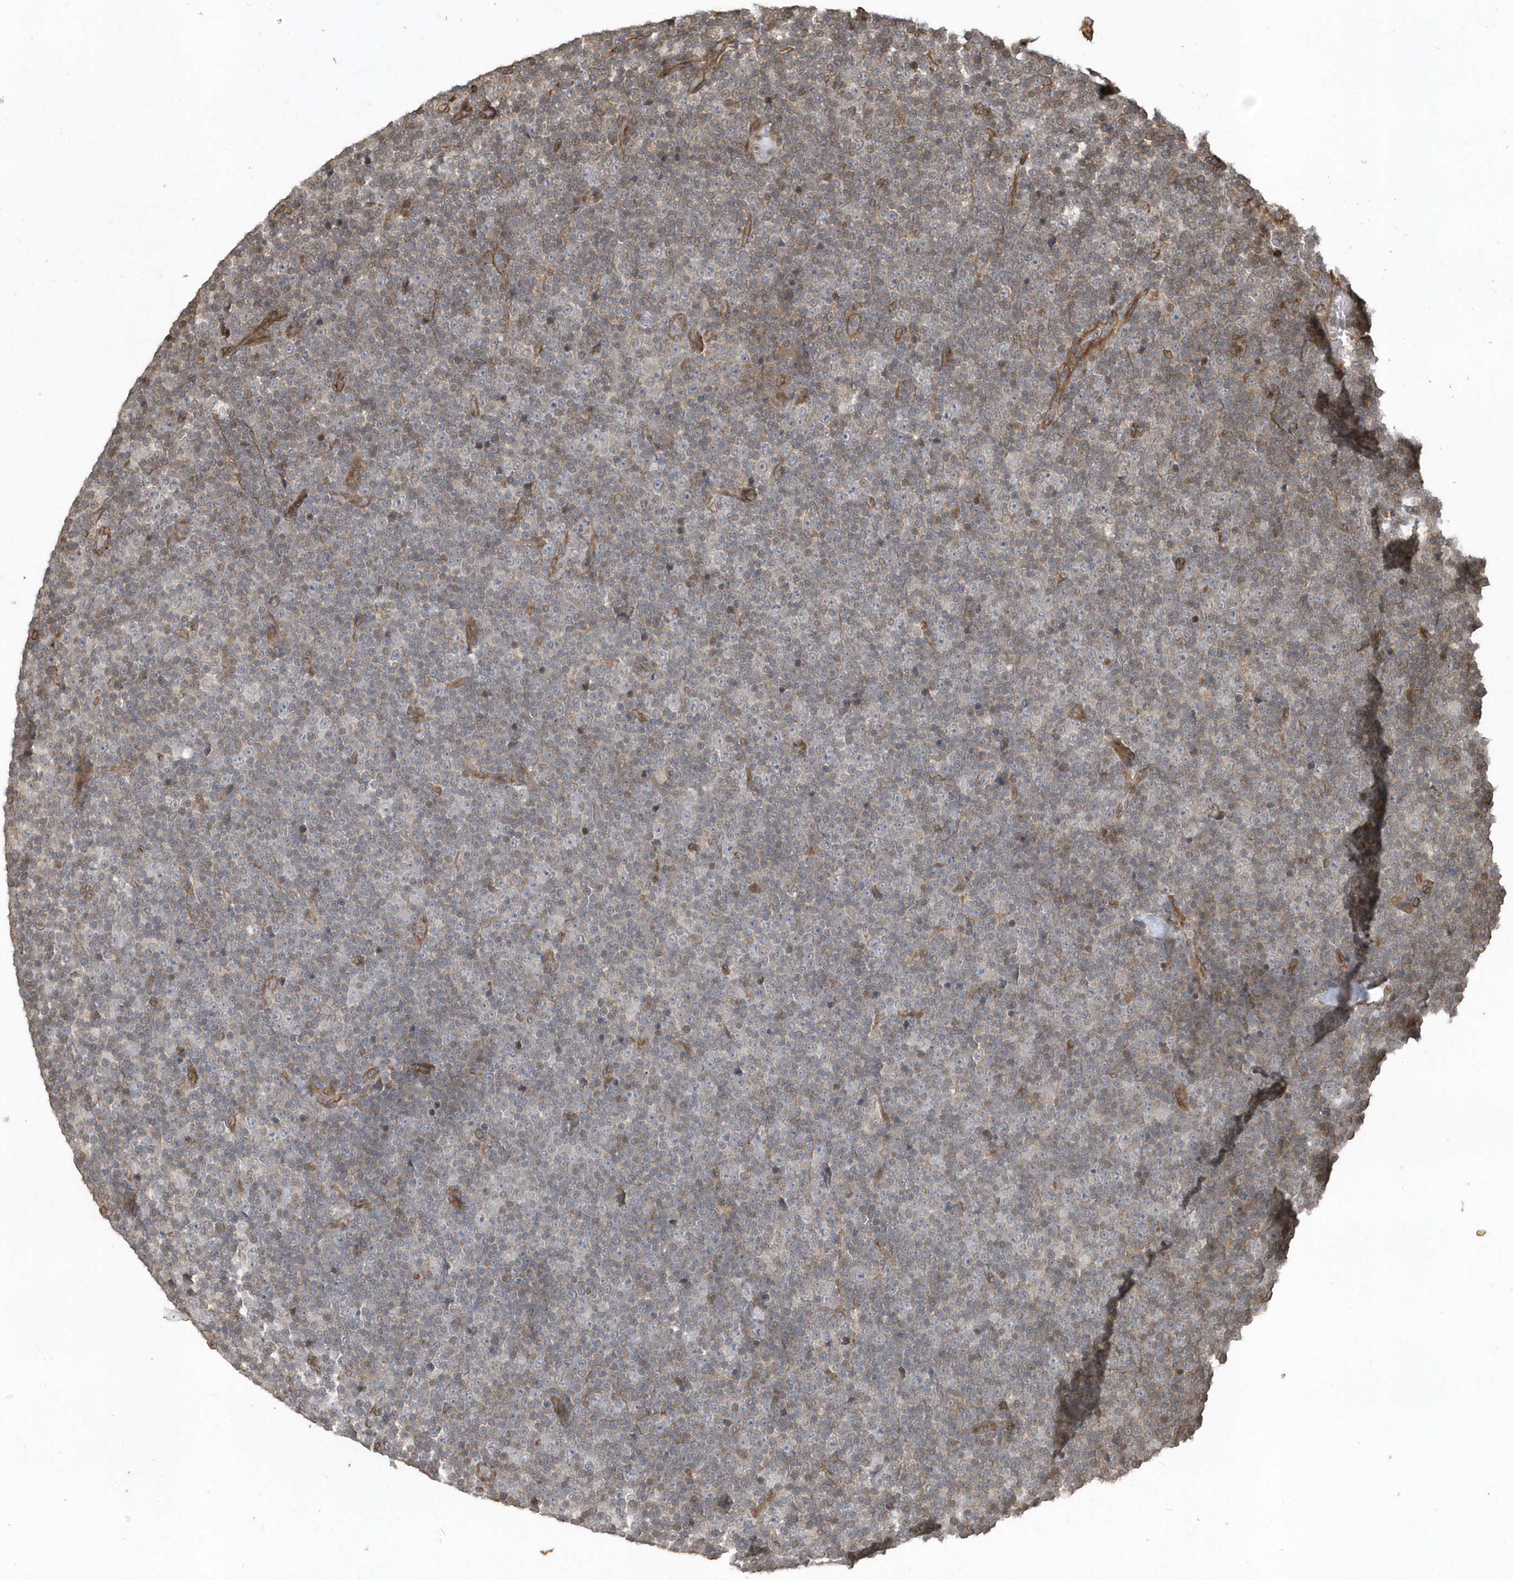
{"staining": {"intensity": "negative", "quantity": "none", "location": "none"}, "tissue": "lymphoma", "cell_type": "Tumor cells", "image_type": "cancer", "snomed": [{"axis": "morphology", "description": "Malignant lymphoma, non-Hodgkin's type, Low grade"}, {"axis": "topography", "description": "Lymph node"}], "caption": "Malignant lymphoma, non-Hodgkin's type (low-grade) was stained to show a protein in brown. There is no significant positivity in tumor cells.", "gene": "HERPUD1", "patient": {"sex": "female", "age": 67}}